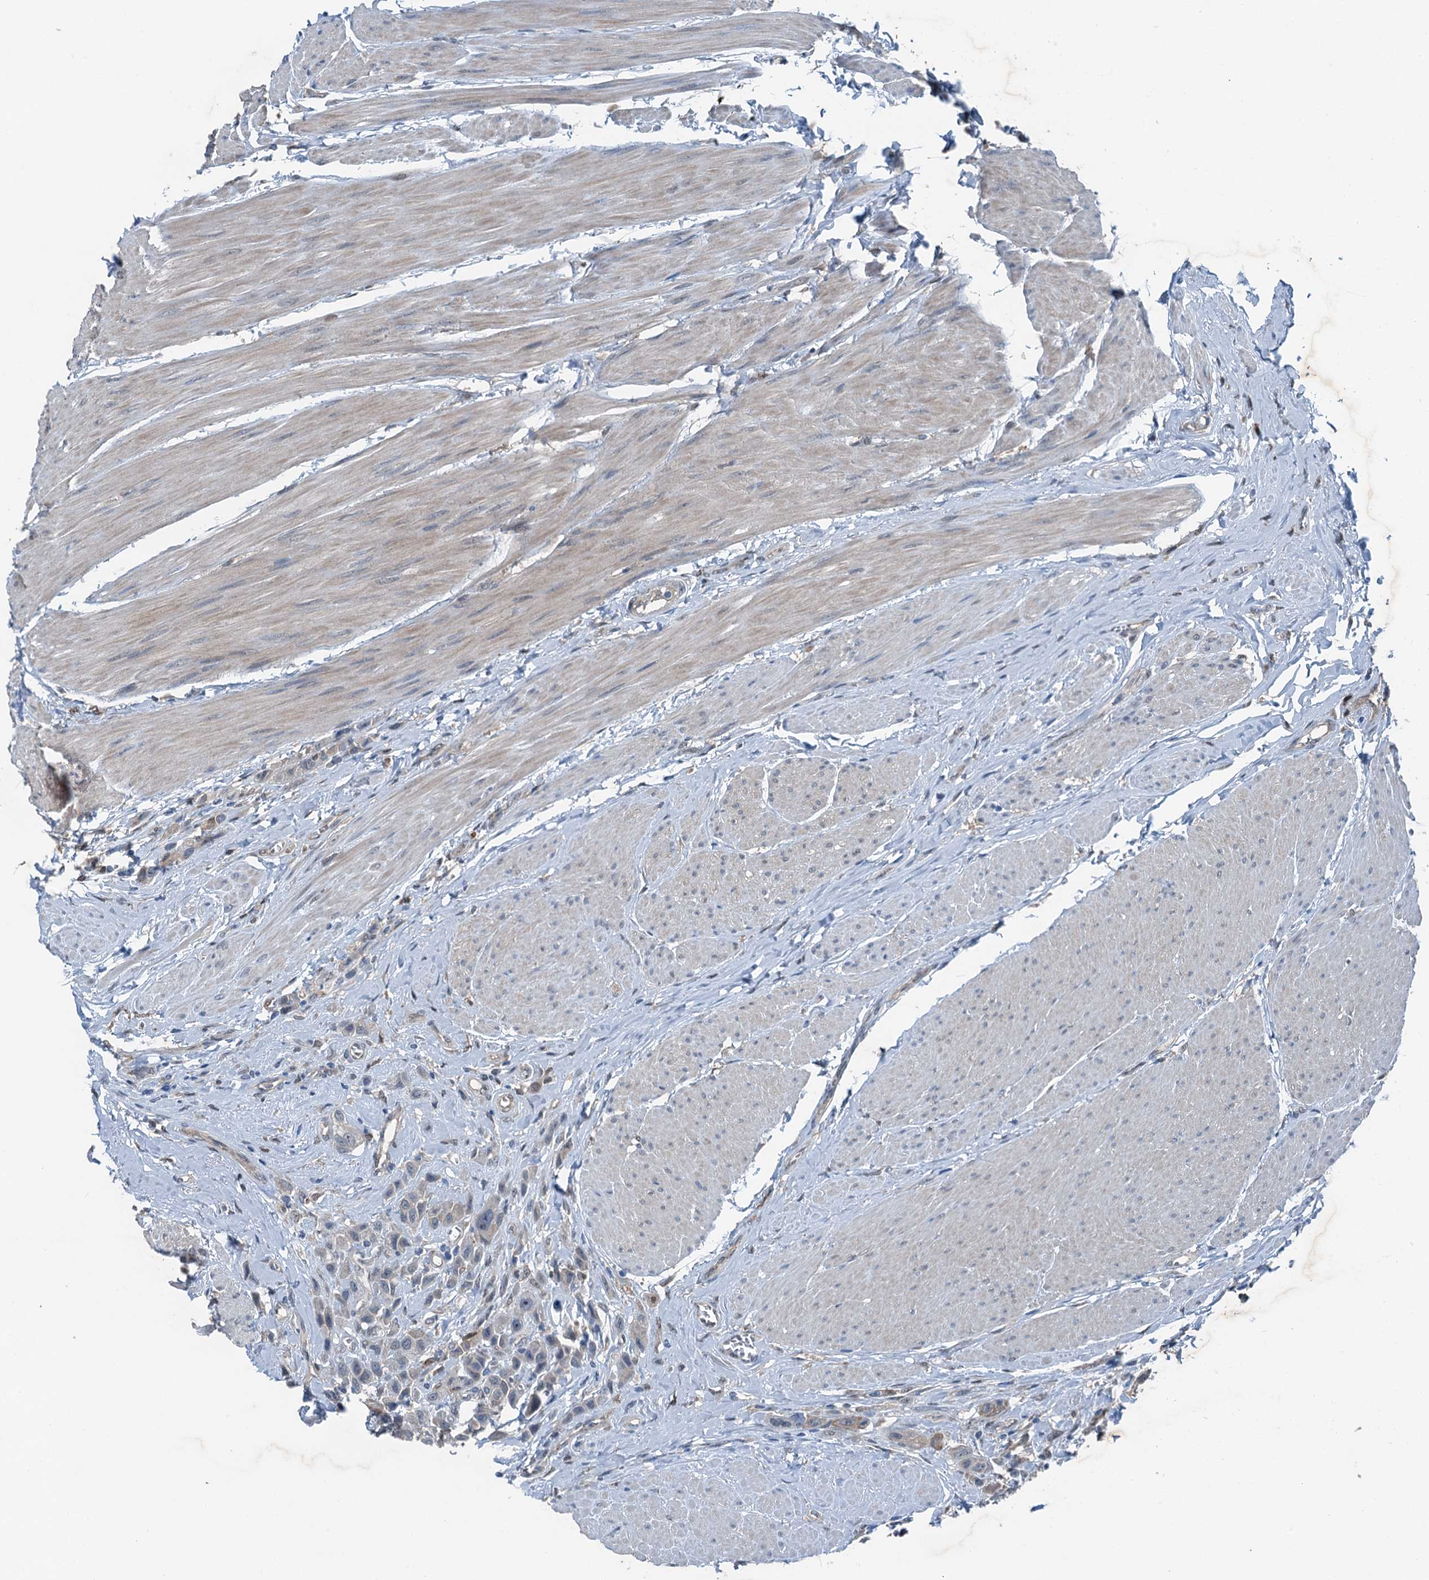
{"staining": {"intensity": "negative", "quantity": "none", "location": "none"}, "tissue": "urothelial cancer", "cell_type": "Tumor cells", "image_type": "cancer", "snomed": [{"axis": "morphology", "description": "Urothelial carcinoma, High grade"}, {"axis": "topography", "description": "Urinary bladder"}], "caption": "Photomicrograph shows no significant protein staining in tumor cells of urothelial carcinoma (high-grade). (Brightfield microscopy of DAB IHC at high magnification).", "gene": "RNH1", "patient": {"sex": "male", "age": 50}}